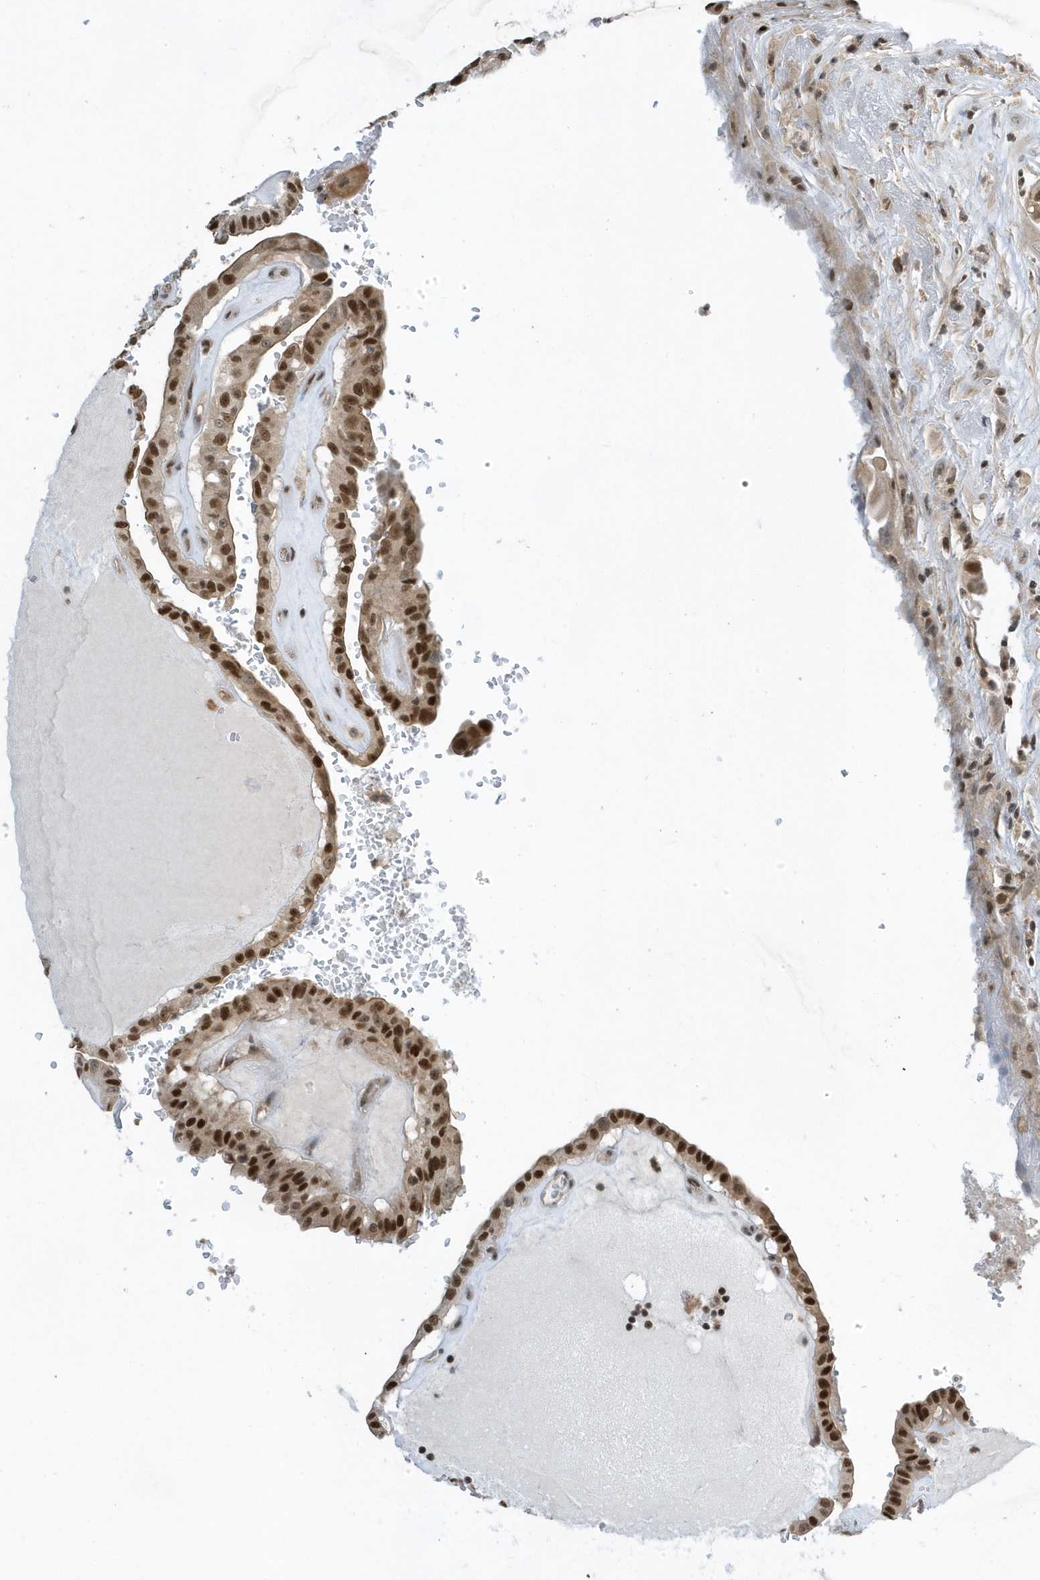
{"staining": {"intensity": "strong", "quantity": ">75%", "location": "nuclear"}, "tissue": "thyroid cancer", "cell_type": "Tumor cells", "image_type": "cancer", "snomed": [{"axis": "morphology", "description": "Papillary adenocarcinoma, NOS"}, {"axis": "topography", "description": "Thyroid gland"}], "caption": "A histopathology image of human papillary adenocarcinoma (thyroid) stained for a protein shows strong nuclear brown staining in tumor cells. (DAB (3,3'-diaminobenzidine) IHC with brightfield microscopy, high magnification).", "gene": "ZNF740", "patient": {"sex": "male", "age": 77}}